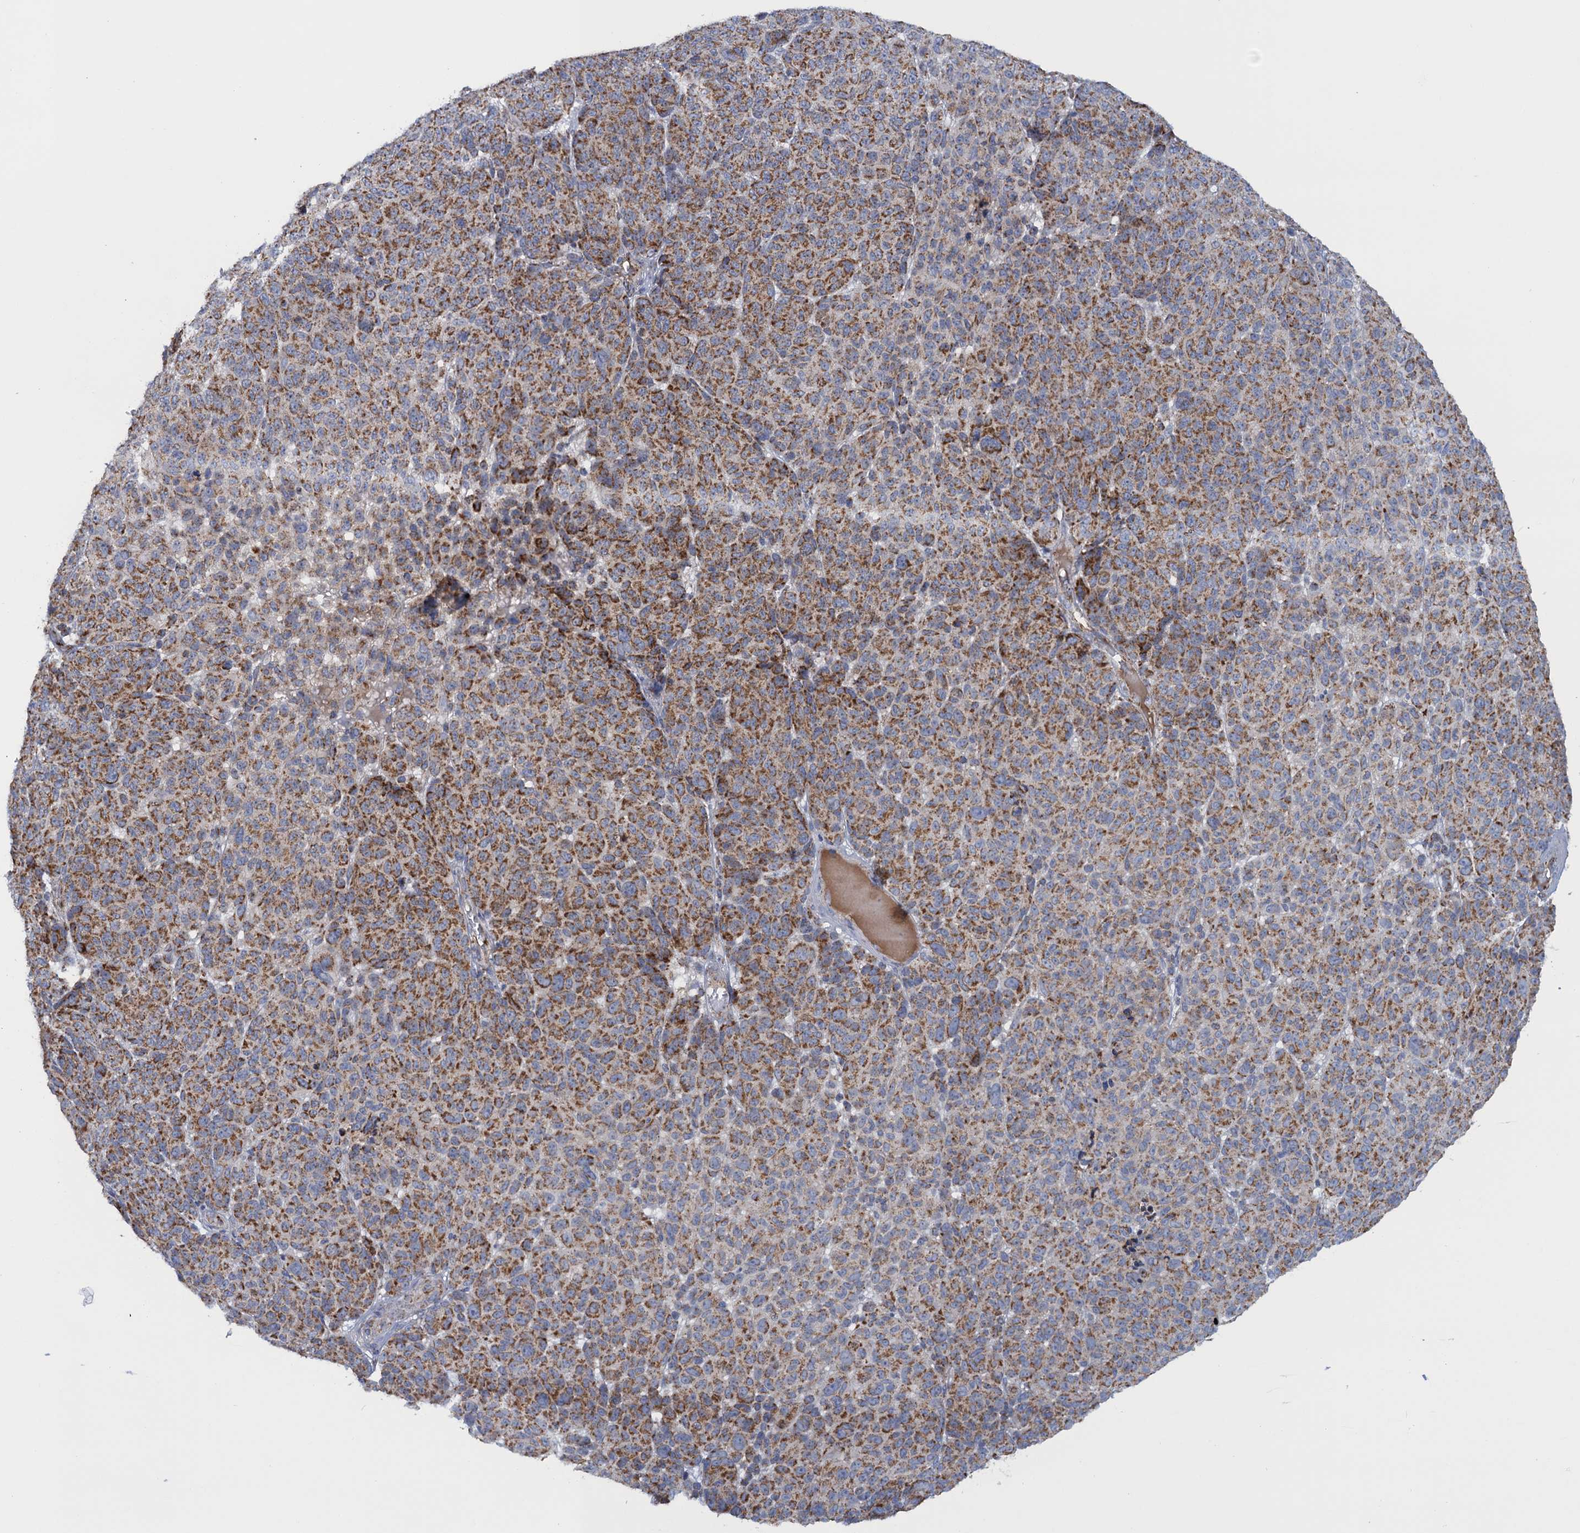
{"staining": {"intensity": "moderate", "quantity": ">75%", "location": "cytoplasmic/membranous"}, "tissue": "melanoma", "cell_type": "Tumor cells", "image_type": "cancer", "snomed": [{"axis": "morphology", "description": "Malignant melanoma, NOS"}, {"axis": "topography", "description": "Skin"}], "caption": "This micrograph shows malignant melanoma stained with immunohistochemistry to label a protein in brown. The cytoplasmic/membranous of tumor cells show moderate positivity for the protein. Nuclei are counter-stained blue.", "gene": "GTPBP3", "patient": {"sex": "male", "age": 49}}